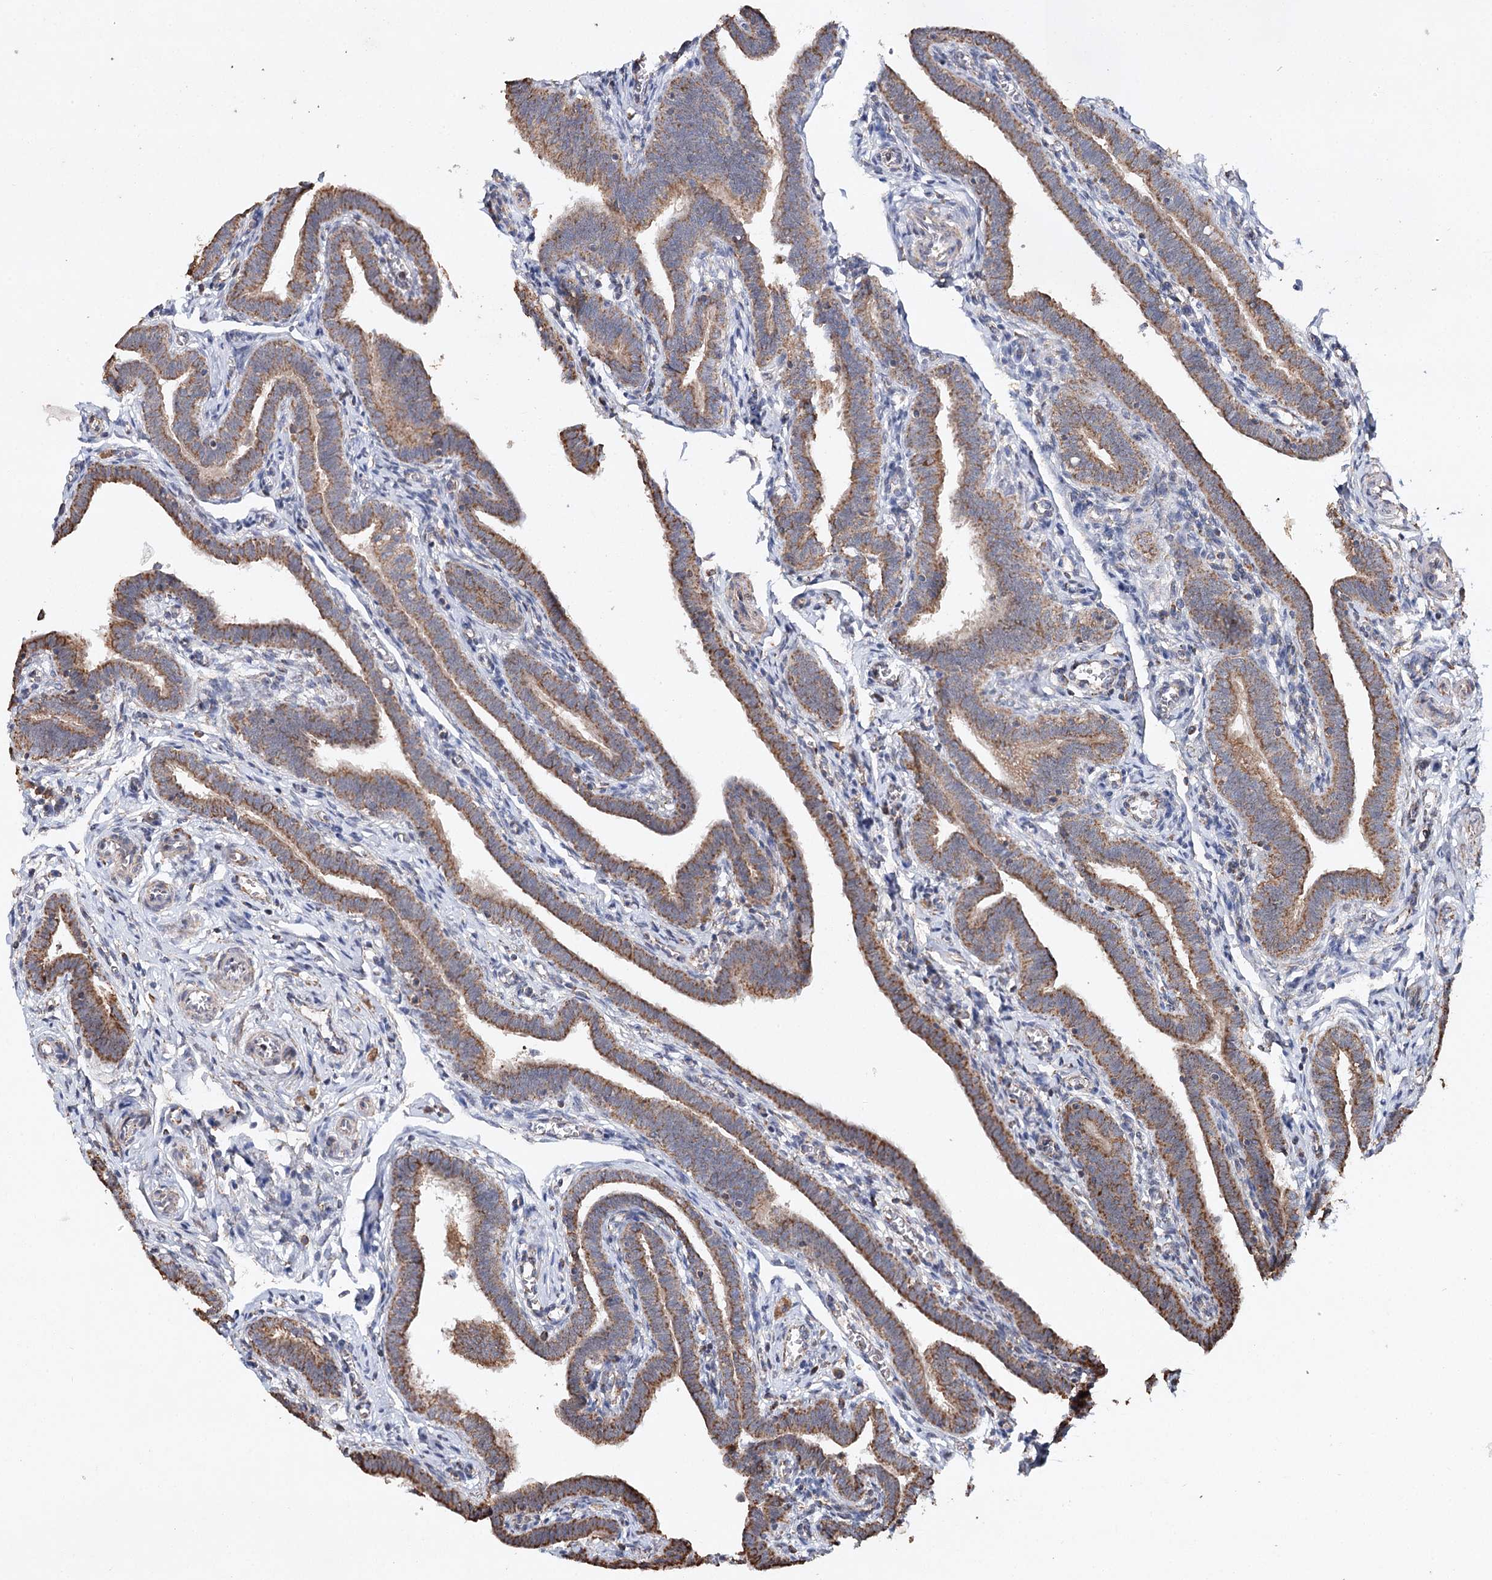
{"staining": {"intensity": "moderate", "quantity": ">75%", "location": "cytoplasmic/membranous"}, "tissue": "fallopian tube", "cell_type": "Glandular cells", "image_type": "normal", "snomed": [{"axis": "morphology", "description": "Normal tissue, NOS"}, {"axis": "topography", "description": "Fallopian tube"}], "caption": "Protein analysis of normal fallopian tube displays moderate cytoplasmic/membranous expression in about >75% of glandular cells. (brown staining indicates protein expression, while blue staining denotes nuclei).", "gene": "PIK3CB", "patient": {"sex": "female", "age": 36}}